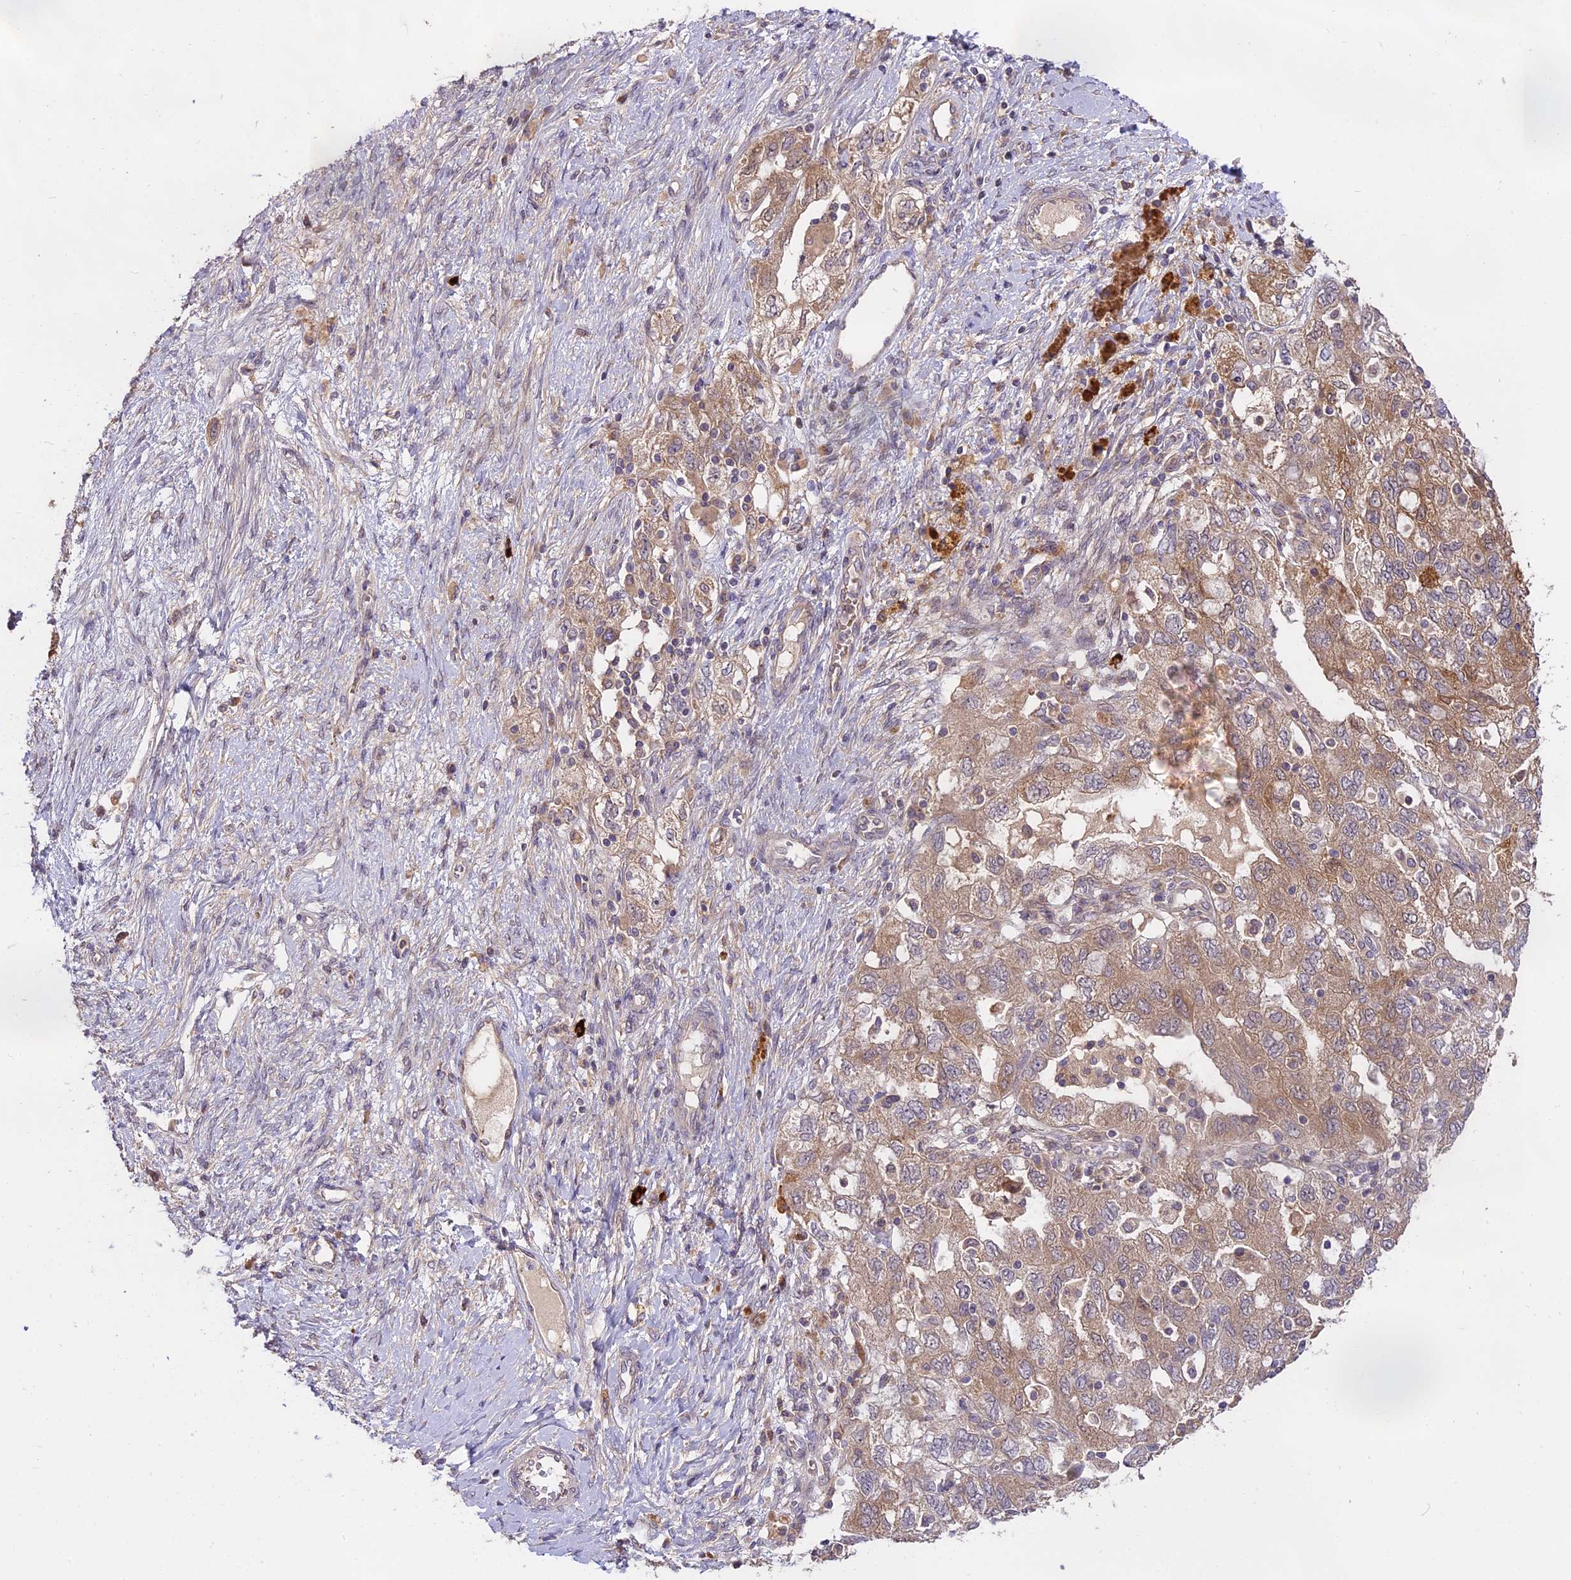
{"staining": {"intensity": "weak", "quantity": ">75%", "location": "cytoplasmic/membranous"}, "tissue": "ovarian cancer", "cell_type": "Tumor cells", "image_type": "cancer", "snomed": [{"axis": "morphology", "description": "Carcinoma, NOS"}, {"axis": "morphology", "description": "Cystadenocarcinoma, serous, NOS"}, {"axis": "topography", "description": "Ovary"}], "caption": "This image exhibits ovarian carcinoma stained with IHC to label a protein in brown. The cytoplasmic/membranous of tumor cells show weak positivity for the protein. Nuclei are counter-stained blue.", "gene": "MEMO1", "patient": {"sex": "female", "age": 69}}